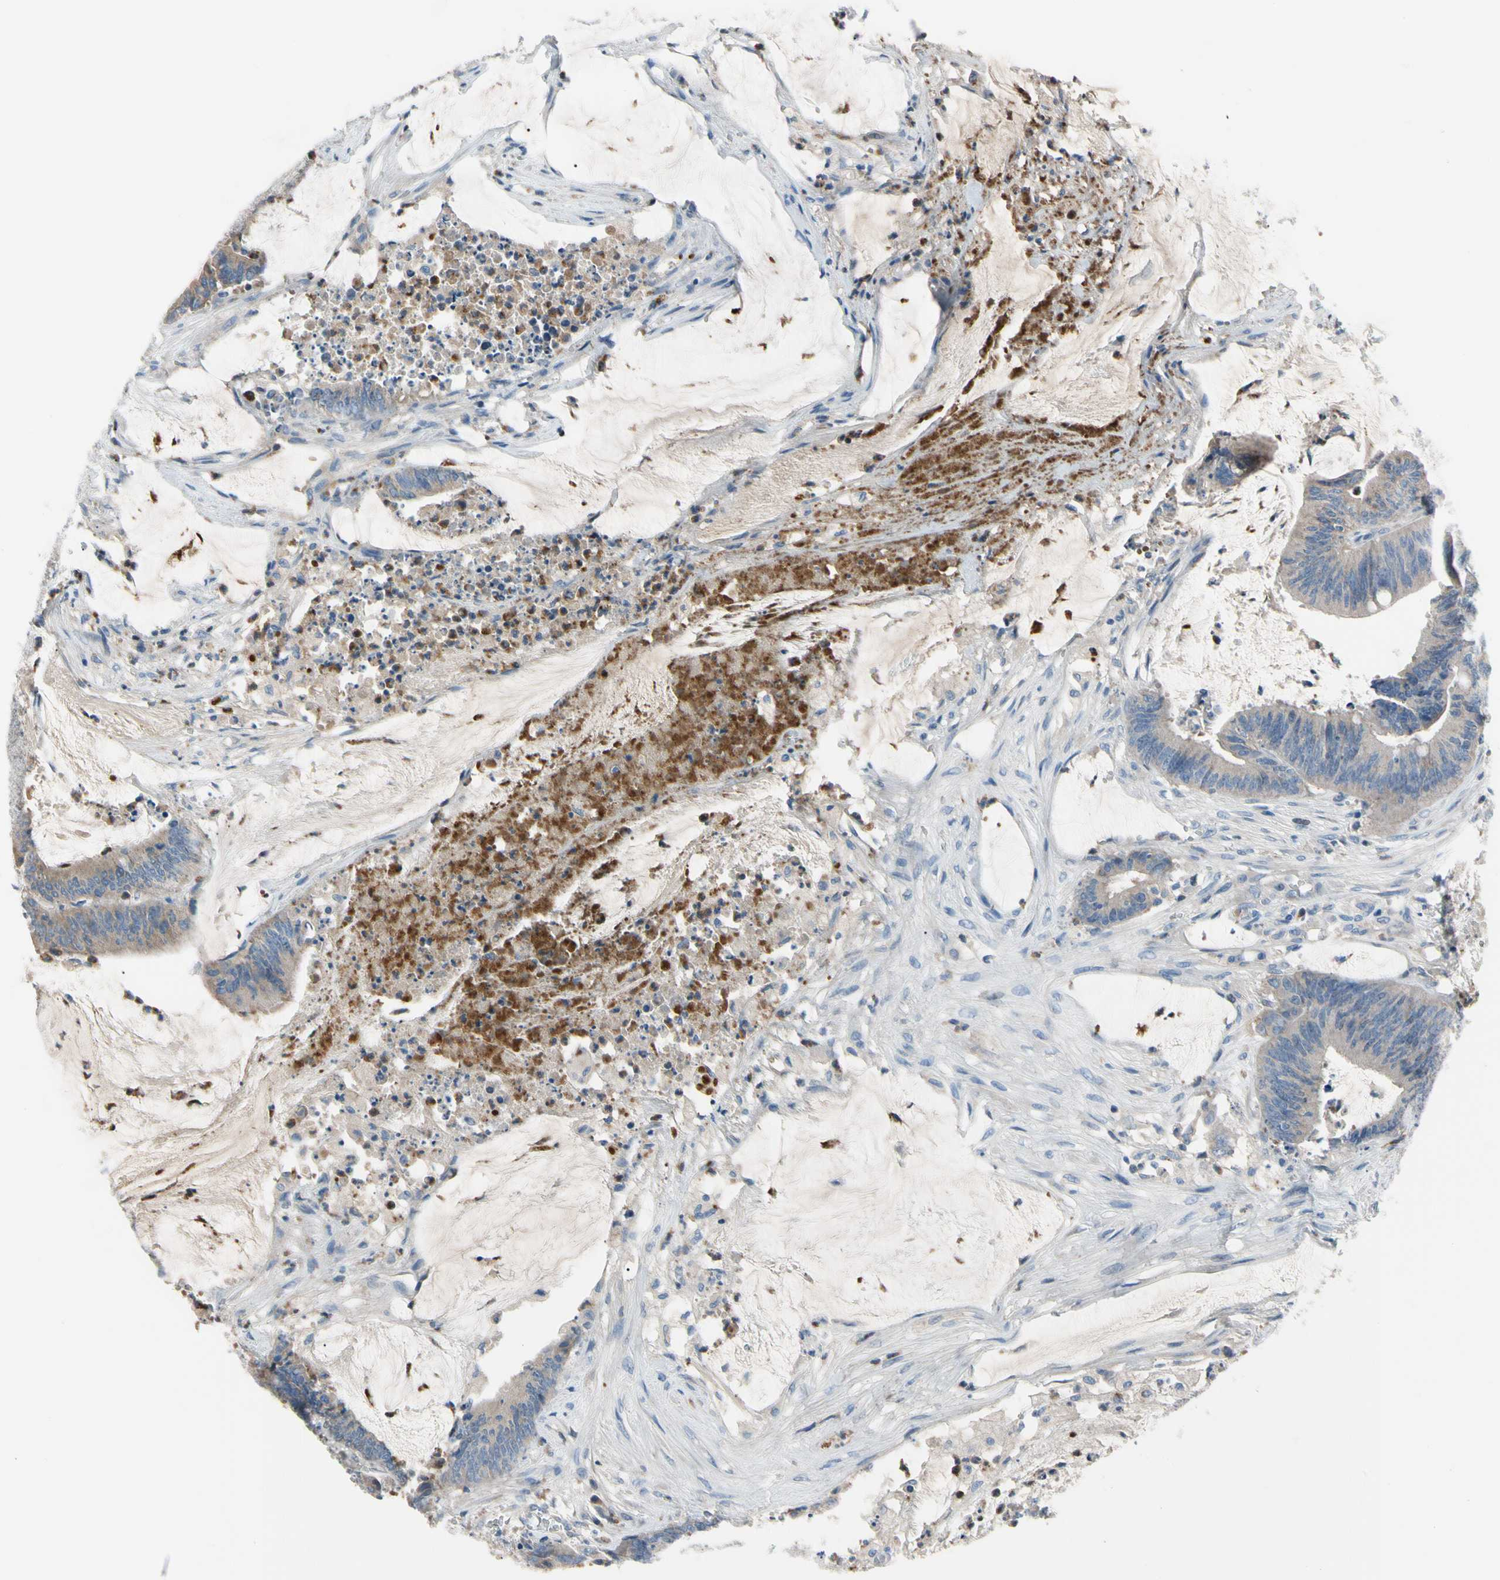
{"staining": {"intensity": "weak", "quantity": ">75%", "location": "cytoplasmic/membranous"}, "tissue": "colorectal cancer", "cell_type": "Tumor cells", "image_type": "cancer", "snomed": [{"axis": "morphology", "description": "Adenocarcinoma, NOS"}, {"axis": "topography", "description": "Rectum"}], "caption": "An IHC histopathology image of neoplastic tissue is shown. Protein staining in brown shows weak cytoplasmic/membranous positivity in colorectal cancer (adenocarcinoma) within tumor cells.", "gene": "HJURP", "patient": {"sex": "female", "age": 66}}